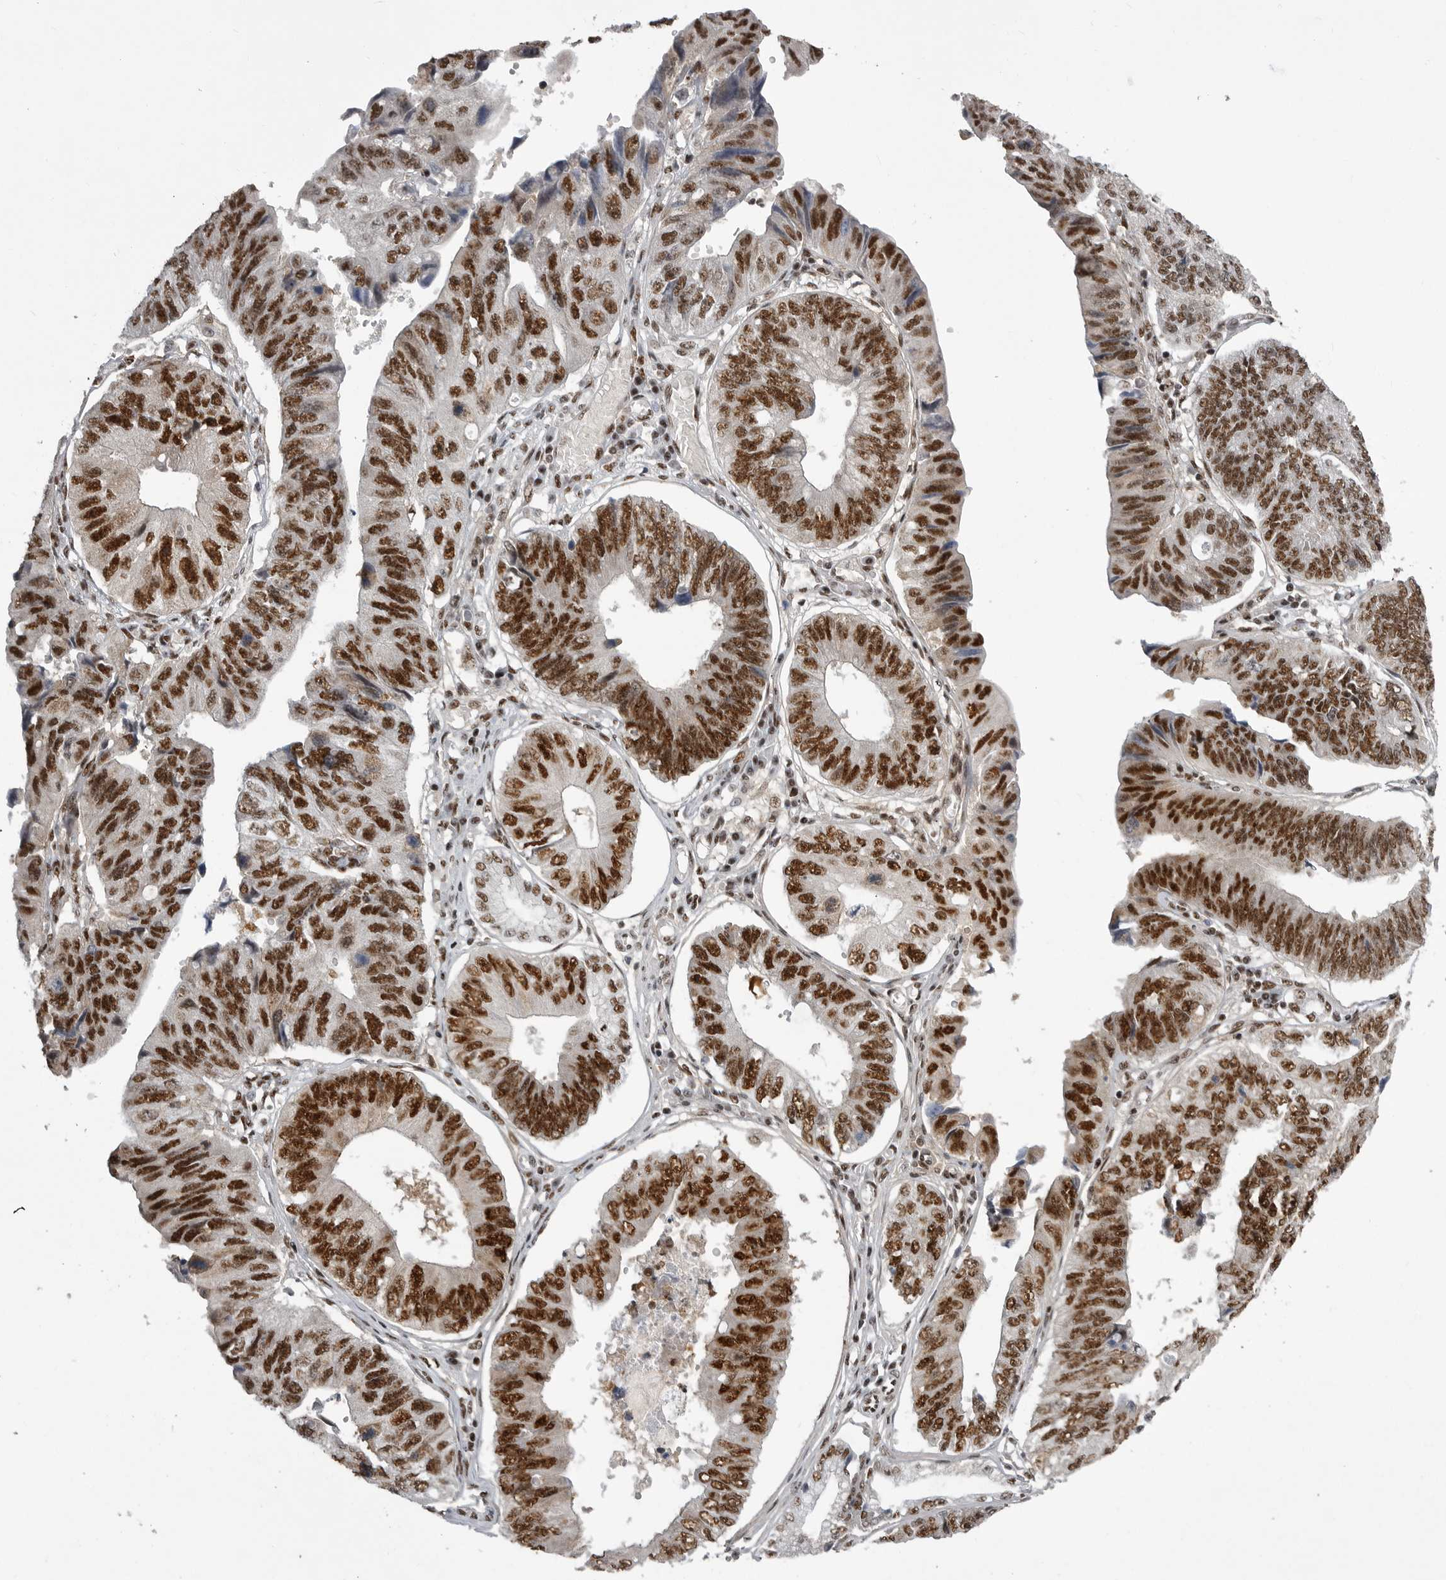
{"staining": {"intensity": "strong", "quantity": ">75%", "location": "nuclear"}, "tissue": "stomach cancer", "cell_type": "Tumor cells", "image_type": "cancer", "snomed": [{"axis": "morphology", "description": "Adenocarcinoma, NOS"}, {"axis": "topography", "description": "Stomach"}], "caption": "Stomach cancer (adenocarcinoma) tissue reveals strong nuclear expression in approximately >75% of tumor cells, visualized by immunohistochemistry.", "gene": "PPP1R8", "patient": {"sex": "male", "age": 59}}